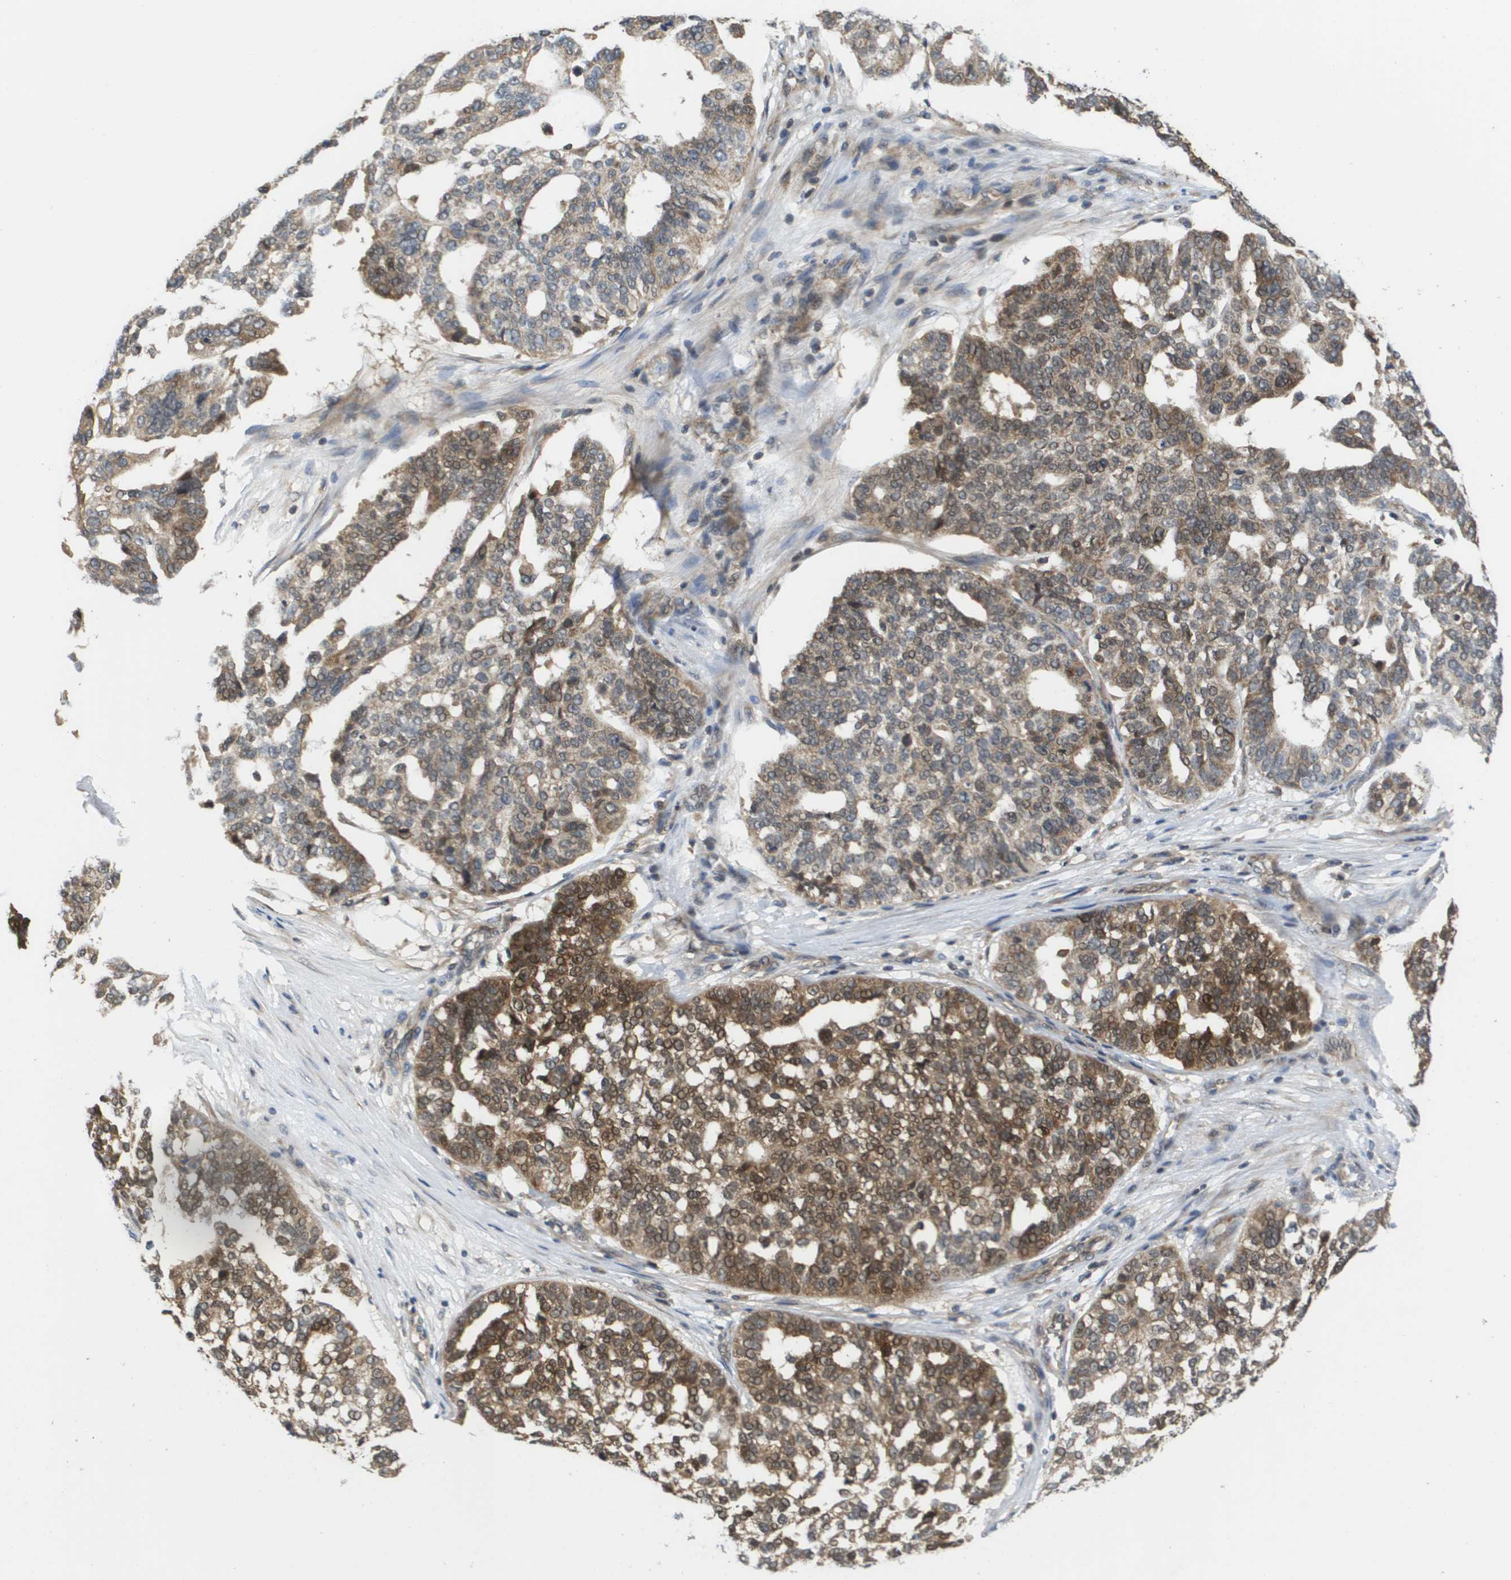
{"staining": {"intensity": "moderate", "quantity": ">75%", "location": "cytoplasmic/membranous"}, "tissue": "ovarian cancer", "cell_type": "Tumor cells", "image_type": "cancer", "snomed": [{"axis": "morphology", "description": "Cystadenocarcinoma, serous, NOS"}, {"axis": "topography", "description": "Ovary"}], "caption": "Ovarian cancer (serous cystadenocarcinoma) stained with immunohistochemistry (IHC) reveals moderate cytoplasmic/membranous staining in about >75% of tumor cells.", "gene": "RBM38", "patient": {"sex": "female", "age": 59}}